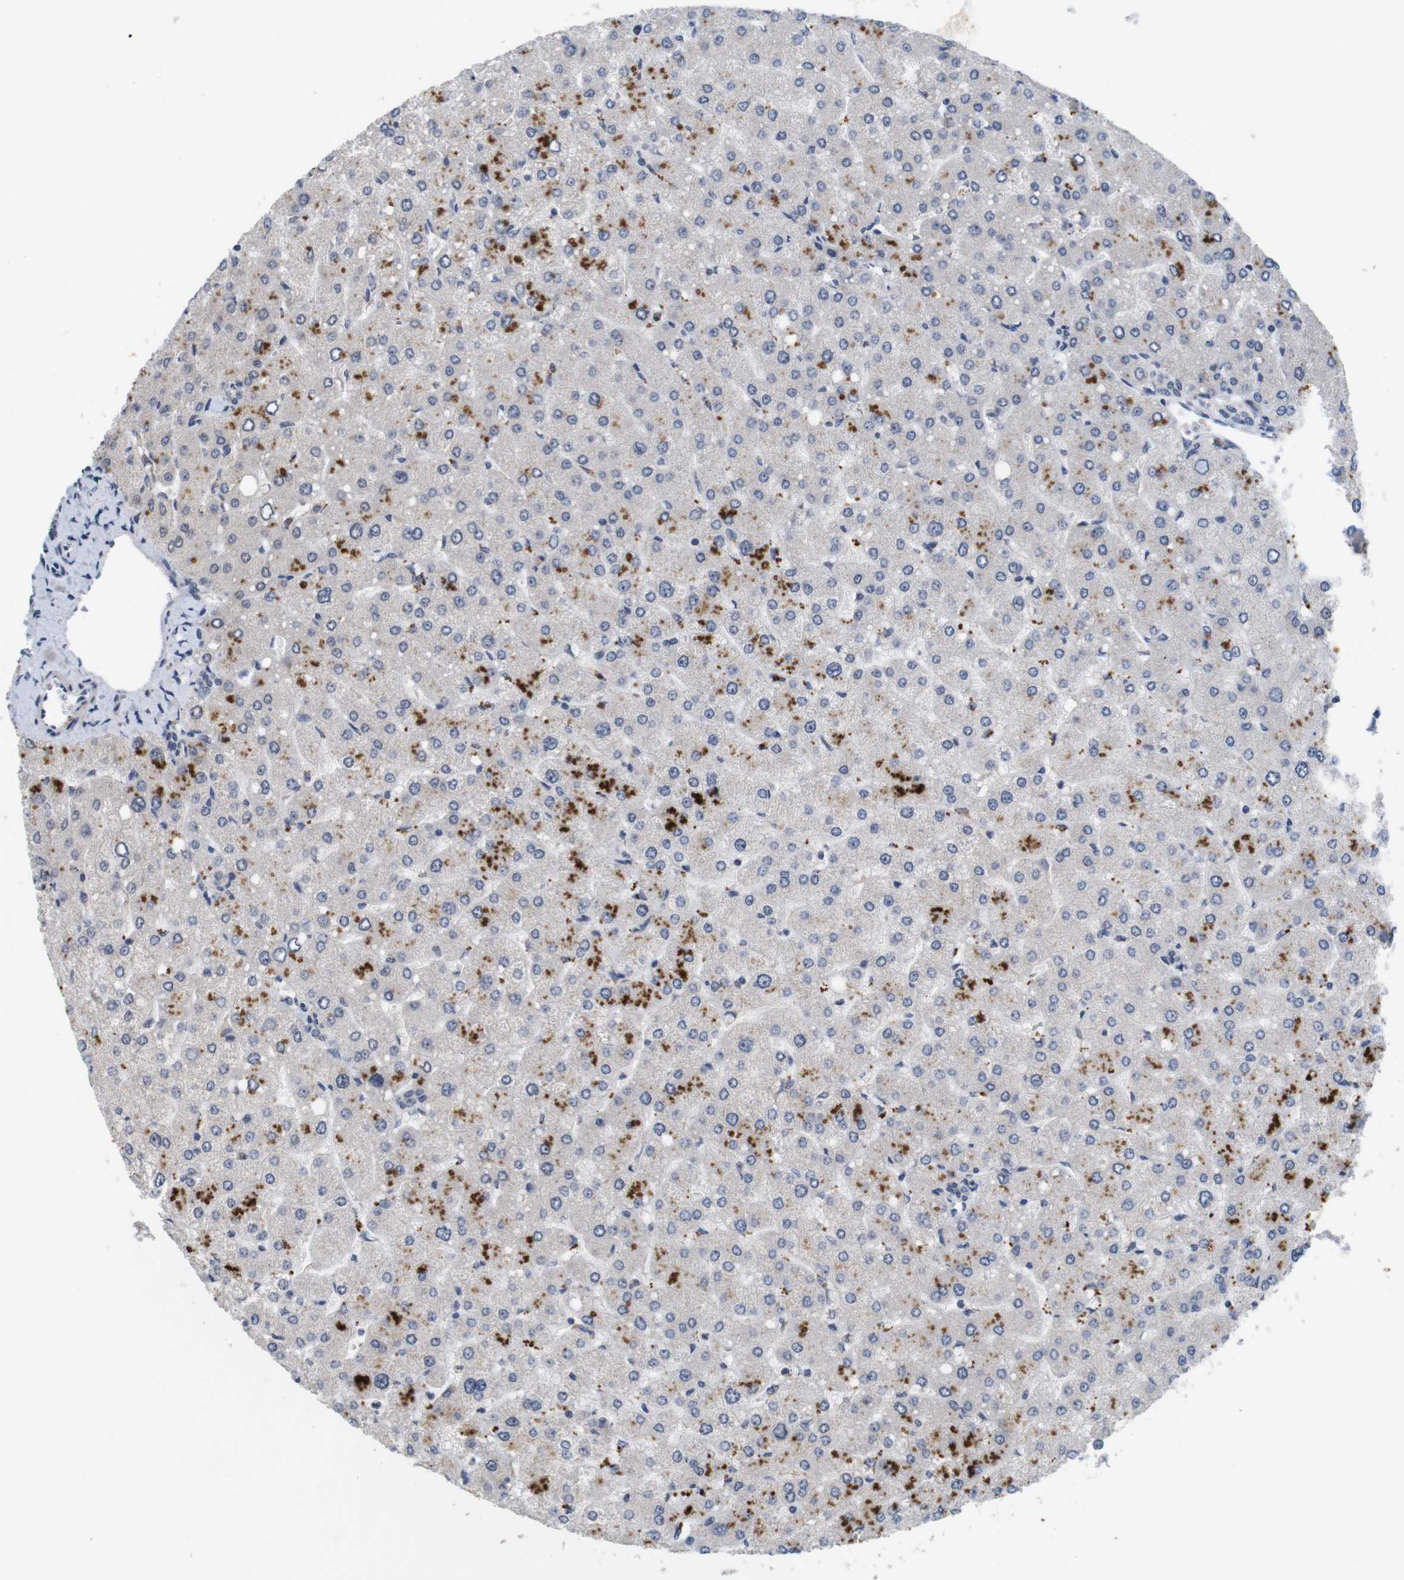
{"staining": {"intensity": "negative", "quantity": "none", "location": "none"}, "tissue": "liver", "cell_type": "Cholangiocytes", "image_type": "normal", "snomed": [{"axis": "morphology", "description": "Normal tissue, NOS"}, {"axis": "topography", "description": "Liver"}], "caption": "High magnification brightfield microscopy of normal liver stained with DAB (brown) and counterstained with hematoxylin (blue): cholangiocytes show no significant expression.", "gene": "SKP2", "patient": {"sex": "male", "age": 55}}